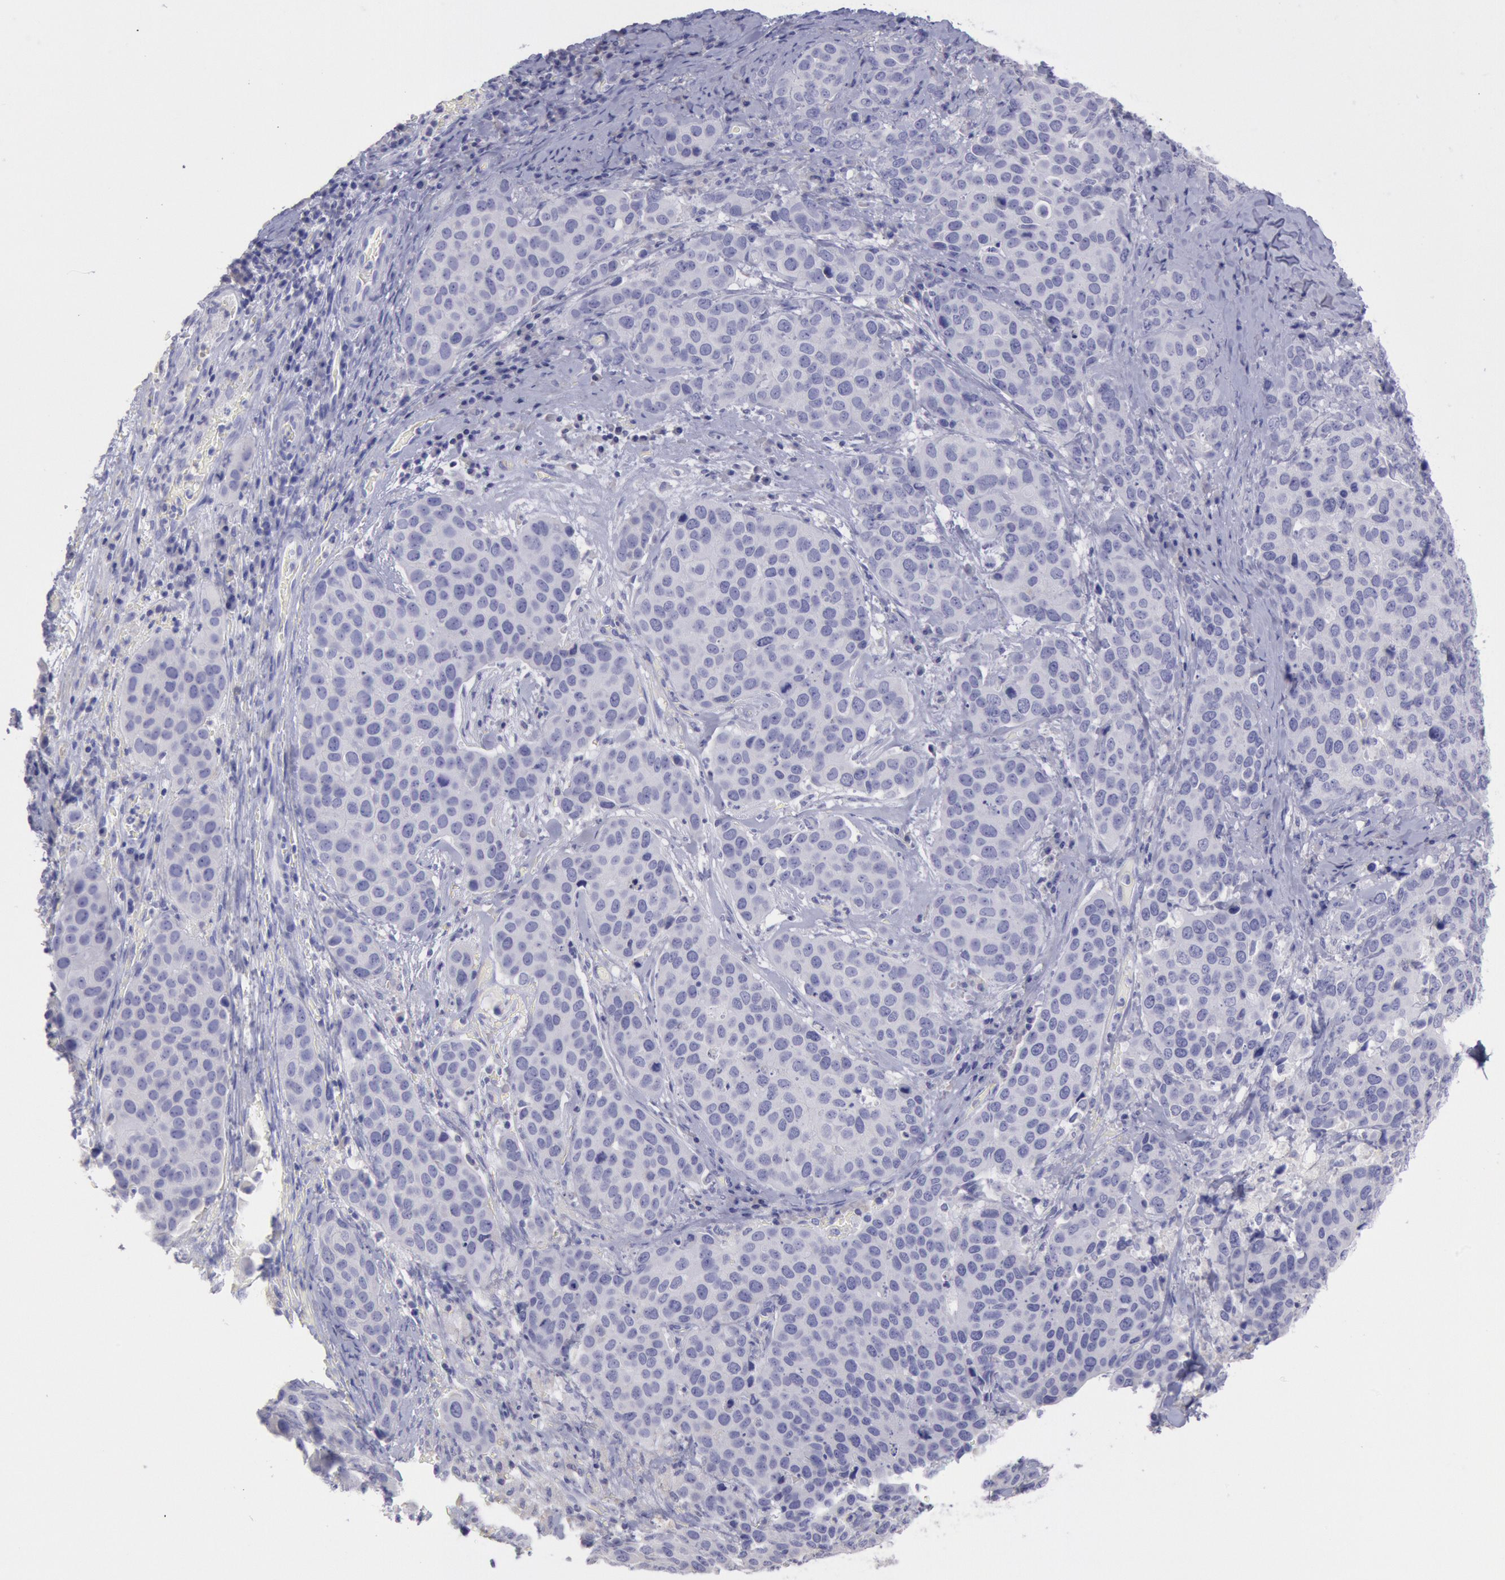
{"staining": {"intensity": "negative", "quantity": "none", "location": "none"}, "tissue": "cervical cancer", "cell_type": "Tumor cells", "image_type": "cancer", "snomed": [{"axis": "morphology", "description": "Squamous cell carcinoma, NOS"}, {"axis": "topography", "description": "Cervix"}], "caption": "IHC micrograph of neoplastic tissue: human cervical cancer stained with DAB (3,3'-diaminobenzidine) demonstrates no significant protein positivity in tumor cells.", "gene": "MYH7", "patient": {"sex": "female", "age": 54}}